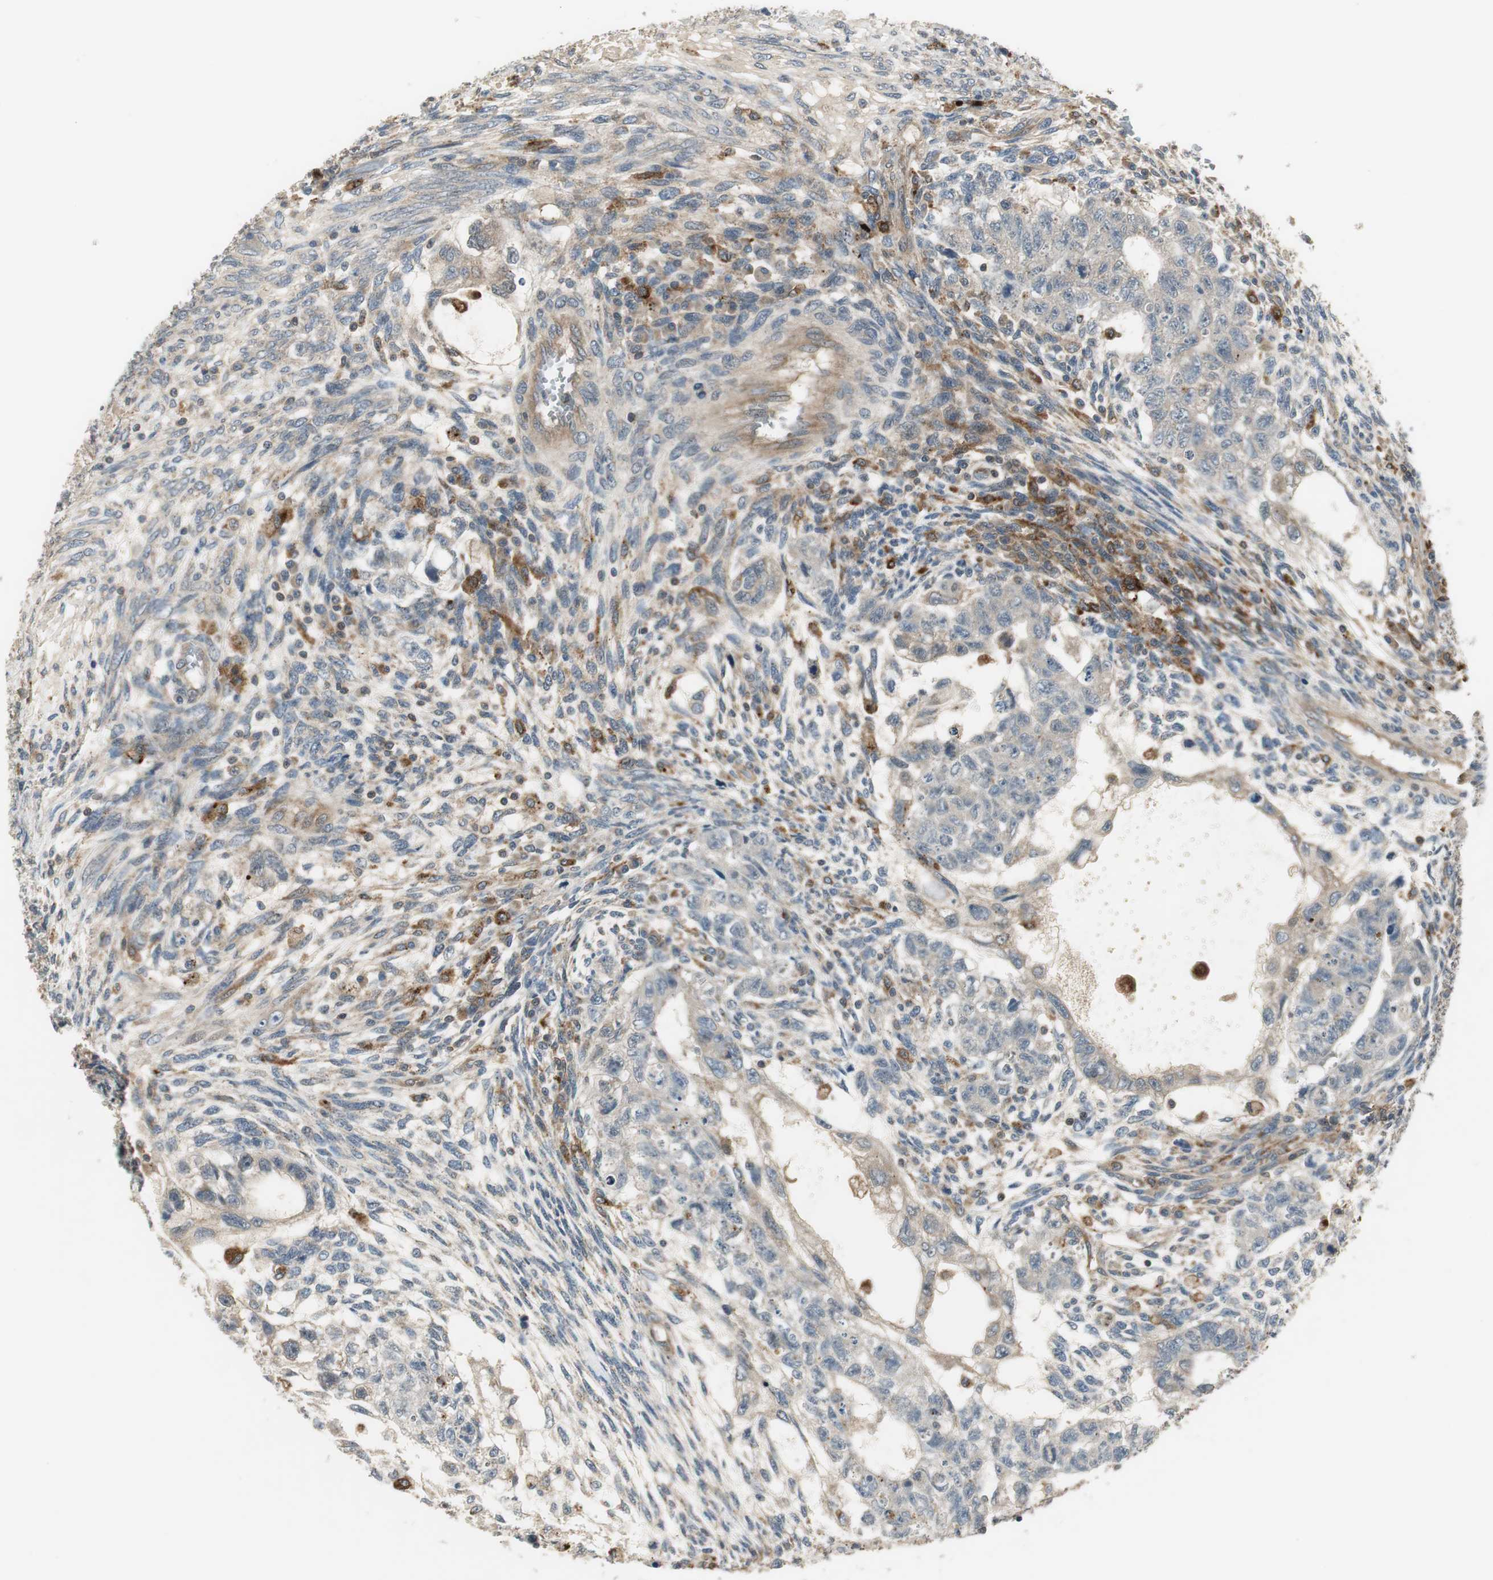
{"staining": {"intensity": "weak", "quantity": "25%-75%", "location": "cytoplasmic/membranous"}, "tissue": "testis cancer", "cell_type": "Tumor cells", "image_type": "cancer", "snomed": [{"axis": "morphology", "description": "Normal tissue, NOS"}, {"axis": "morphology", "description": "Carcinoma, Embryonal, NOS"}, {"axis": "topography", "description": "Testis"}], "caption": "A low amount of weak cytoplasmic/membranous positivity is identified in about 25%-75% of tumor cells in testis cancer tissue.", "gene": "NCK1", "patient": {"sex": "male", "age": 36}}